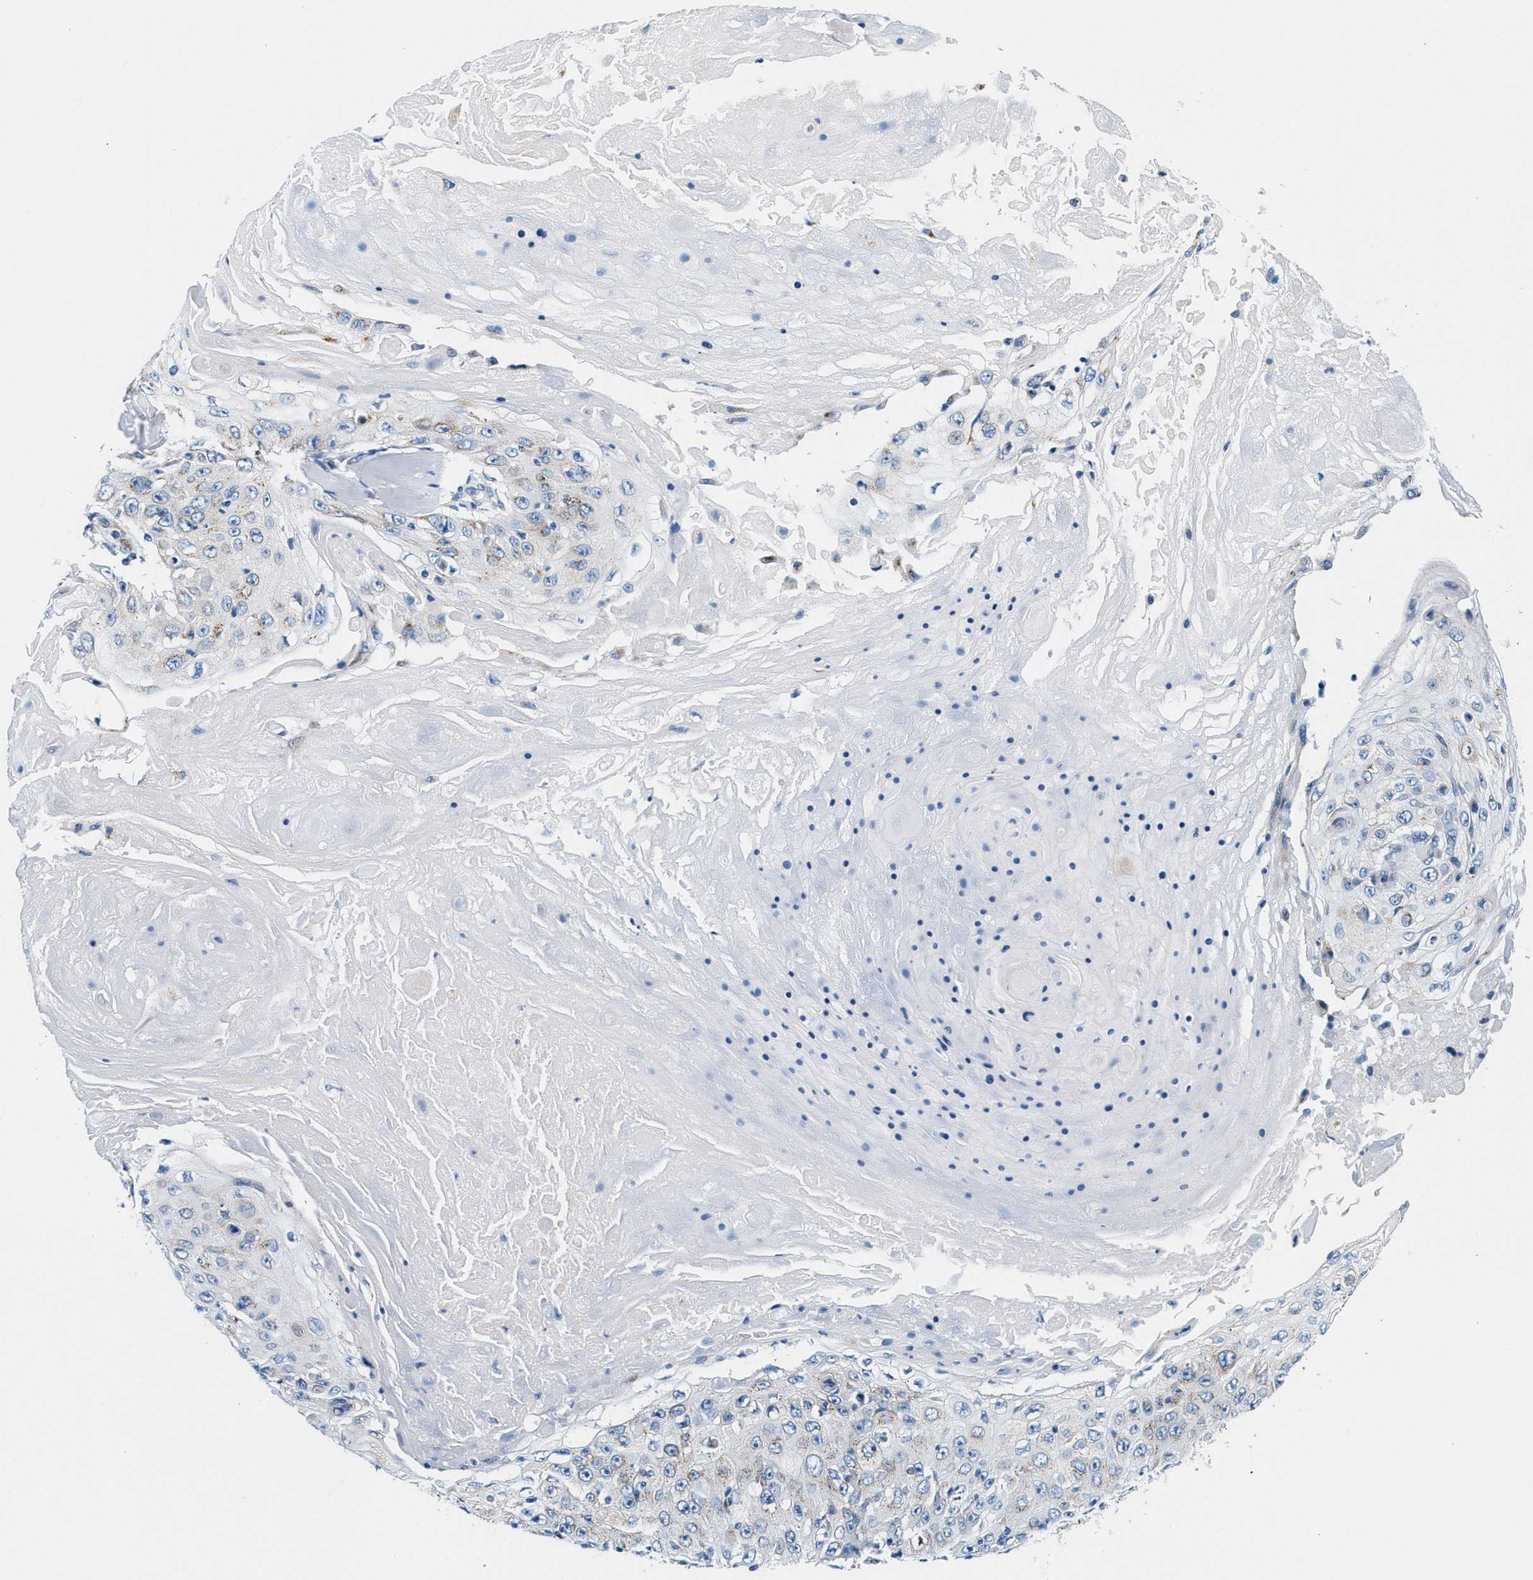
{"staining": {"intensity": "negative", "quantity": "none", "location": "none"}, "tissue": "skin cancer", "cell_type": "Tumor cells", "image_type": "cancer", "snomed": [{"axis": "morphology", "description": "Squamous cell carcinoma, NOS"}, {"axis": "topography", "description": "Skin"}], "caption": "Tumor cells show no significant positivity in squamous cell carcinoma (skin).", "gene": "VPS53", "patient": {"sex": "male", "age": 86}}